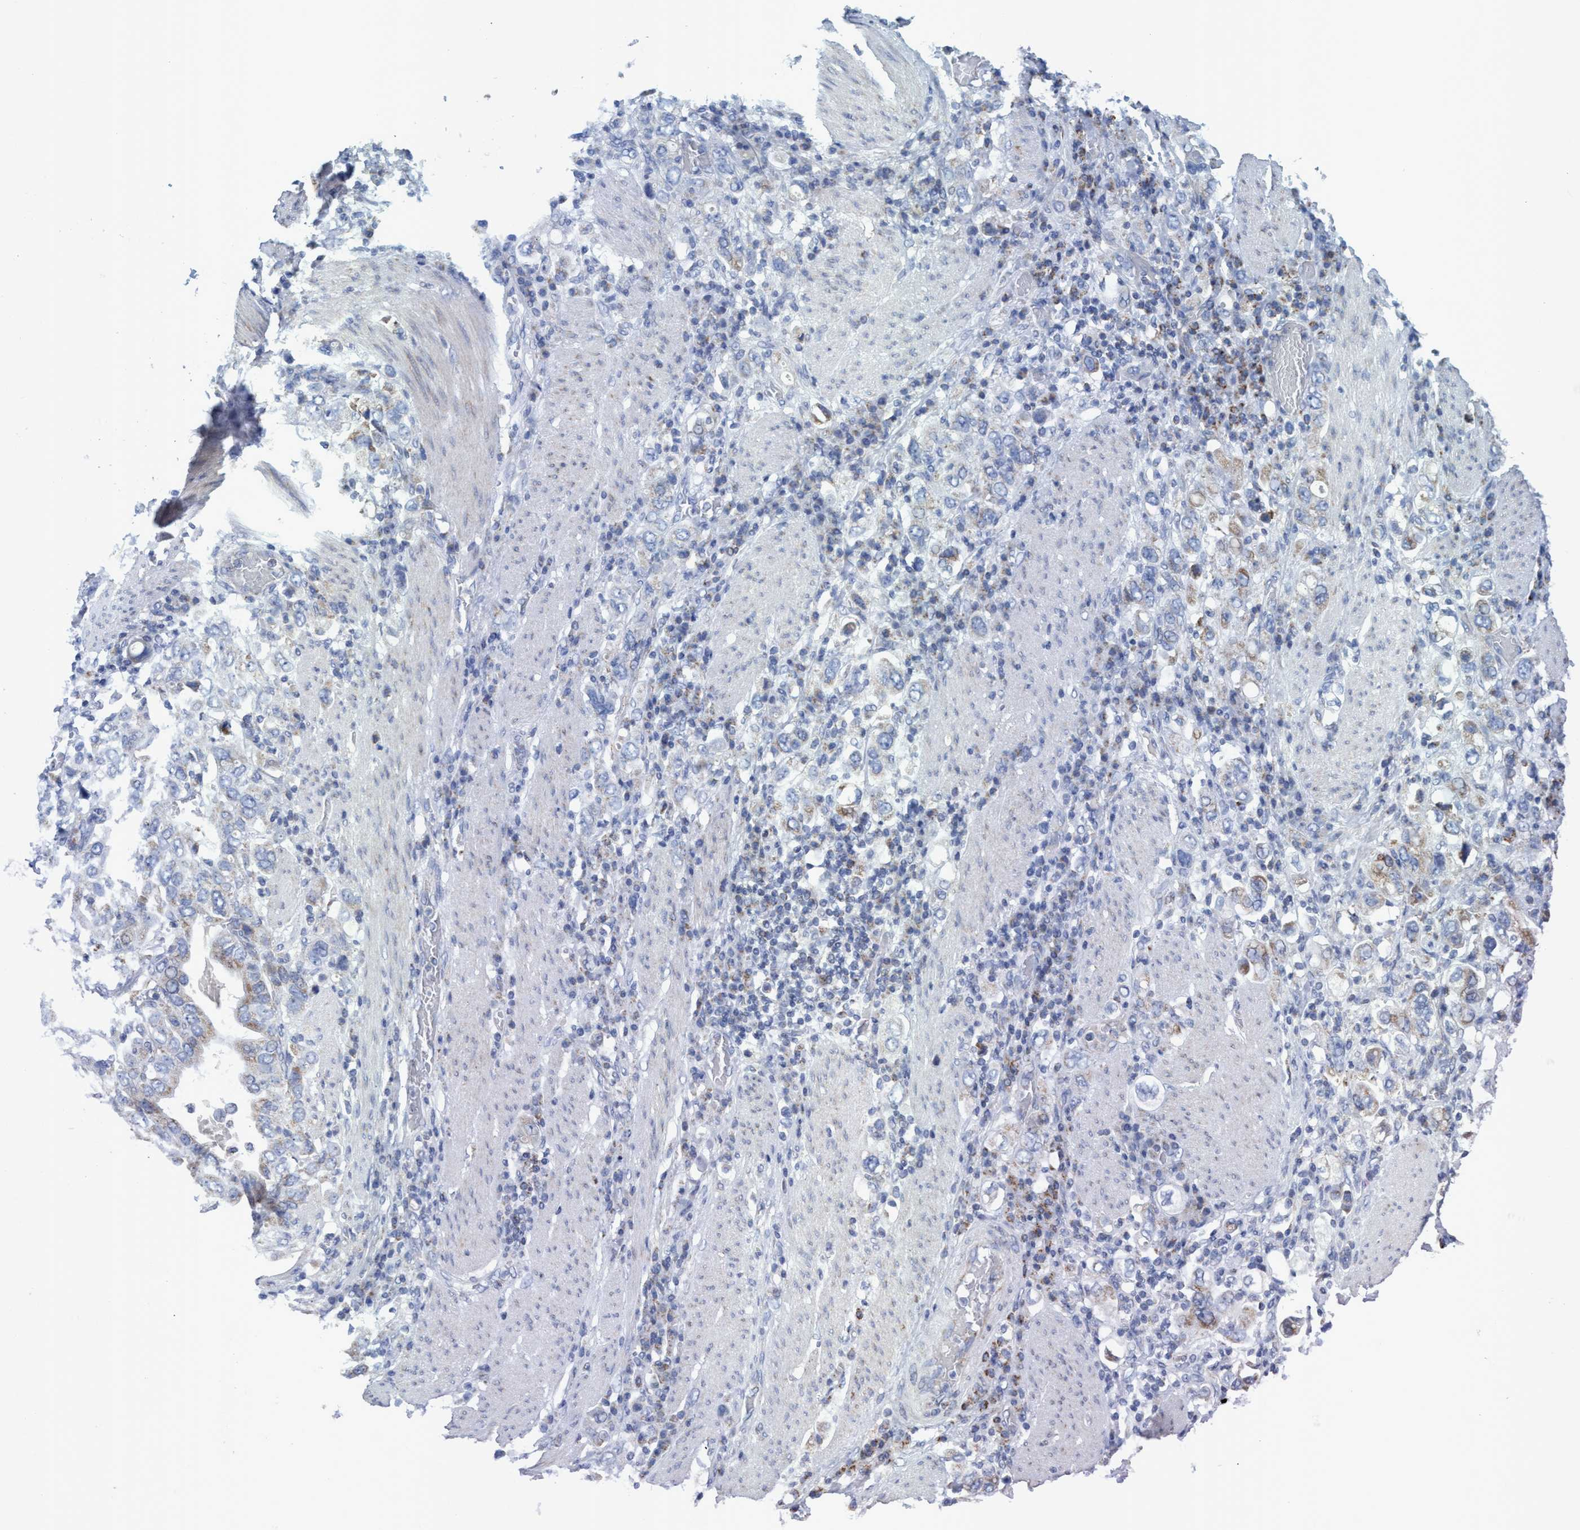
{"staining": {"intensity": "weak", "quantity": "<25%", "location": "cytoplasmic/membranous"}, "tissue": "stomach cancer", "cell_type": "Tumor cells", "image_type": "cancer", "snomed": [{"axis": "morphology", "description": "Adenocarcinoma, NOS"}, {"axis": "topography", "description": "Stomach, upper"}], "caption": "Stomach cancer (adenocarcinoma) stained for a protein using immunohistochemistry (IHC) exhibits no positivity tumor cells.", "gene": "GGA3", "patient": {"sex": "male", "age": 62}}